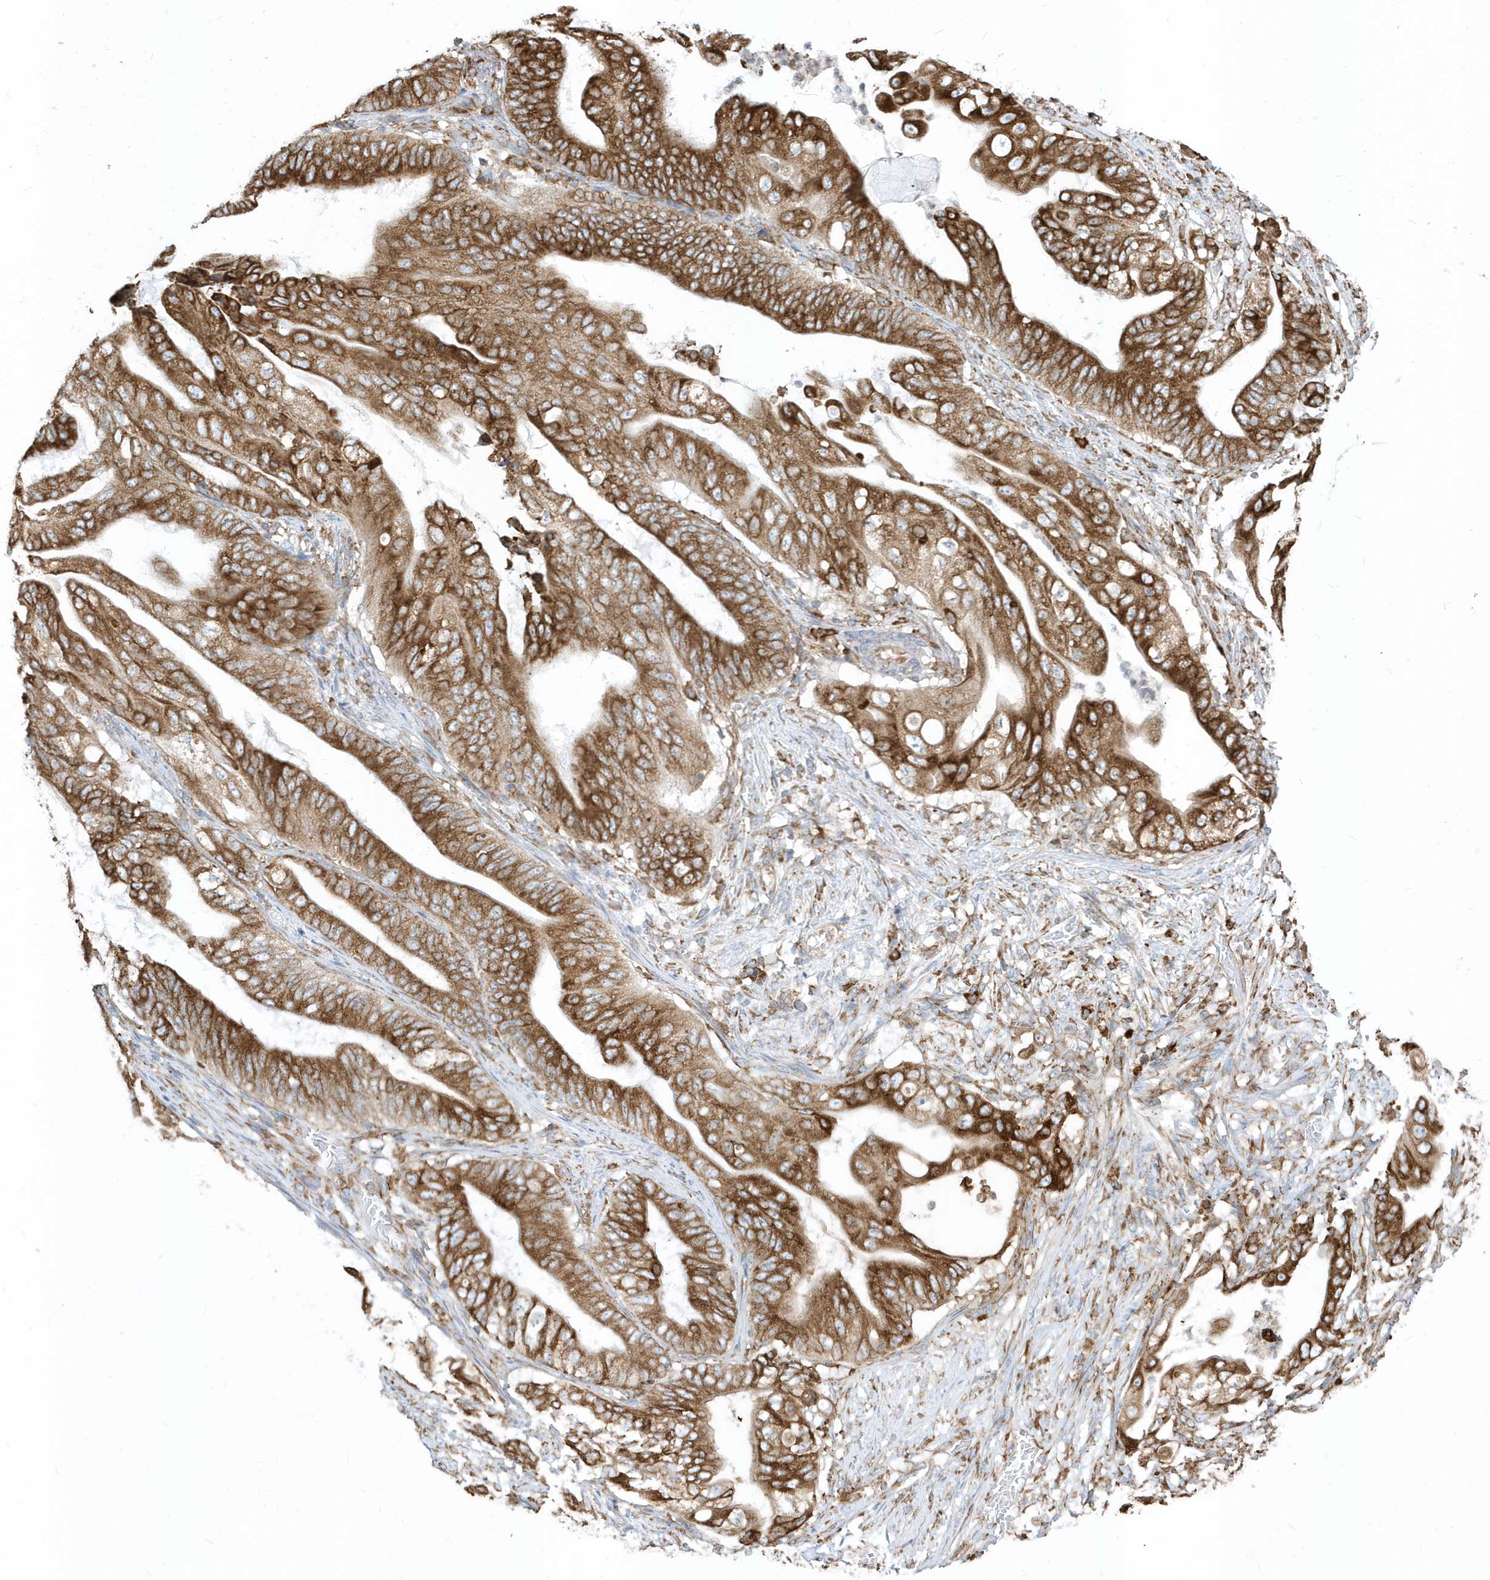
{"staining": {"intensity": "strong", "quantity": ">75%", "location": "cytoplasmic/membranous"}, "tissue": "stomach cancer", "cell_type": "Tumor cells", "image_type": "cancer", "snomed": [{"axis": "morphology", "description": "Adenocarcinoma, NOS"}, {"axis": "topography", "description": "Stomach"}], "caption": "Immunohistochemical staining of human stomach cancer exhibits high levels of strong cytoplasmic/membranous protein staining in approximately >75% of tumor cells. The staining was performed using DAB (3,3'-diaminobenzidine), with brown indicating positive protein expression. Nuclei are stained blue with hematoxylin.", "gene": "PDIA6", "patient": {"sex": "female", "age": 73}}